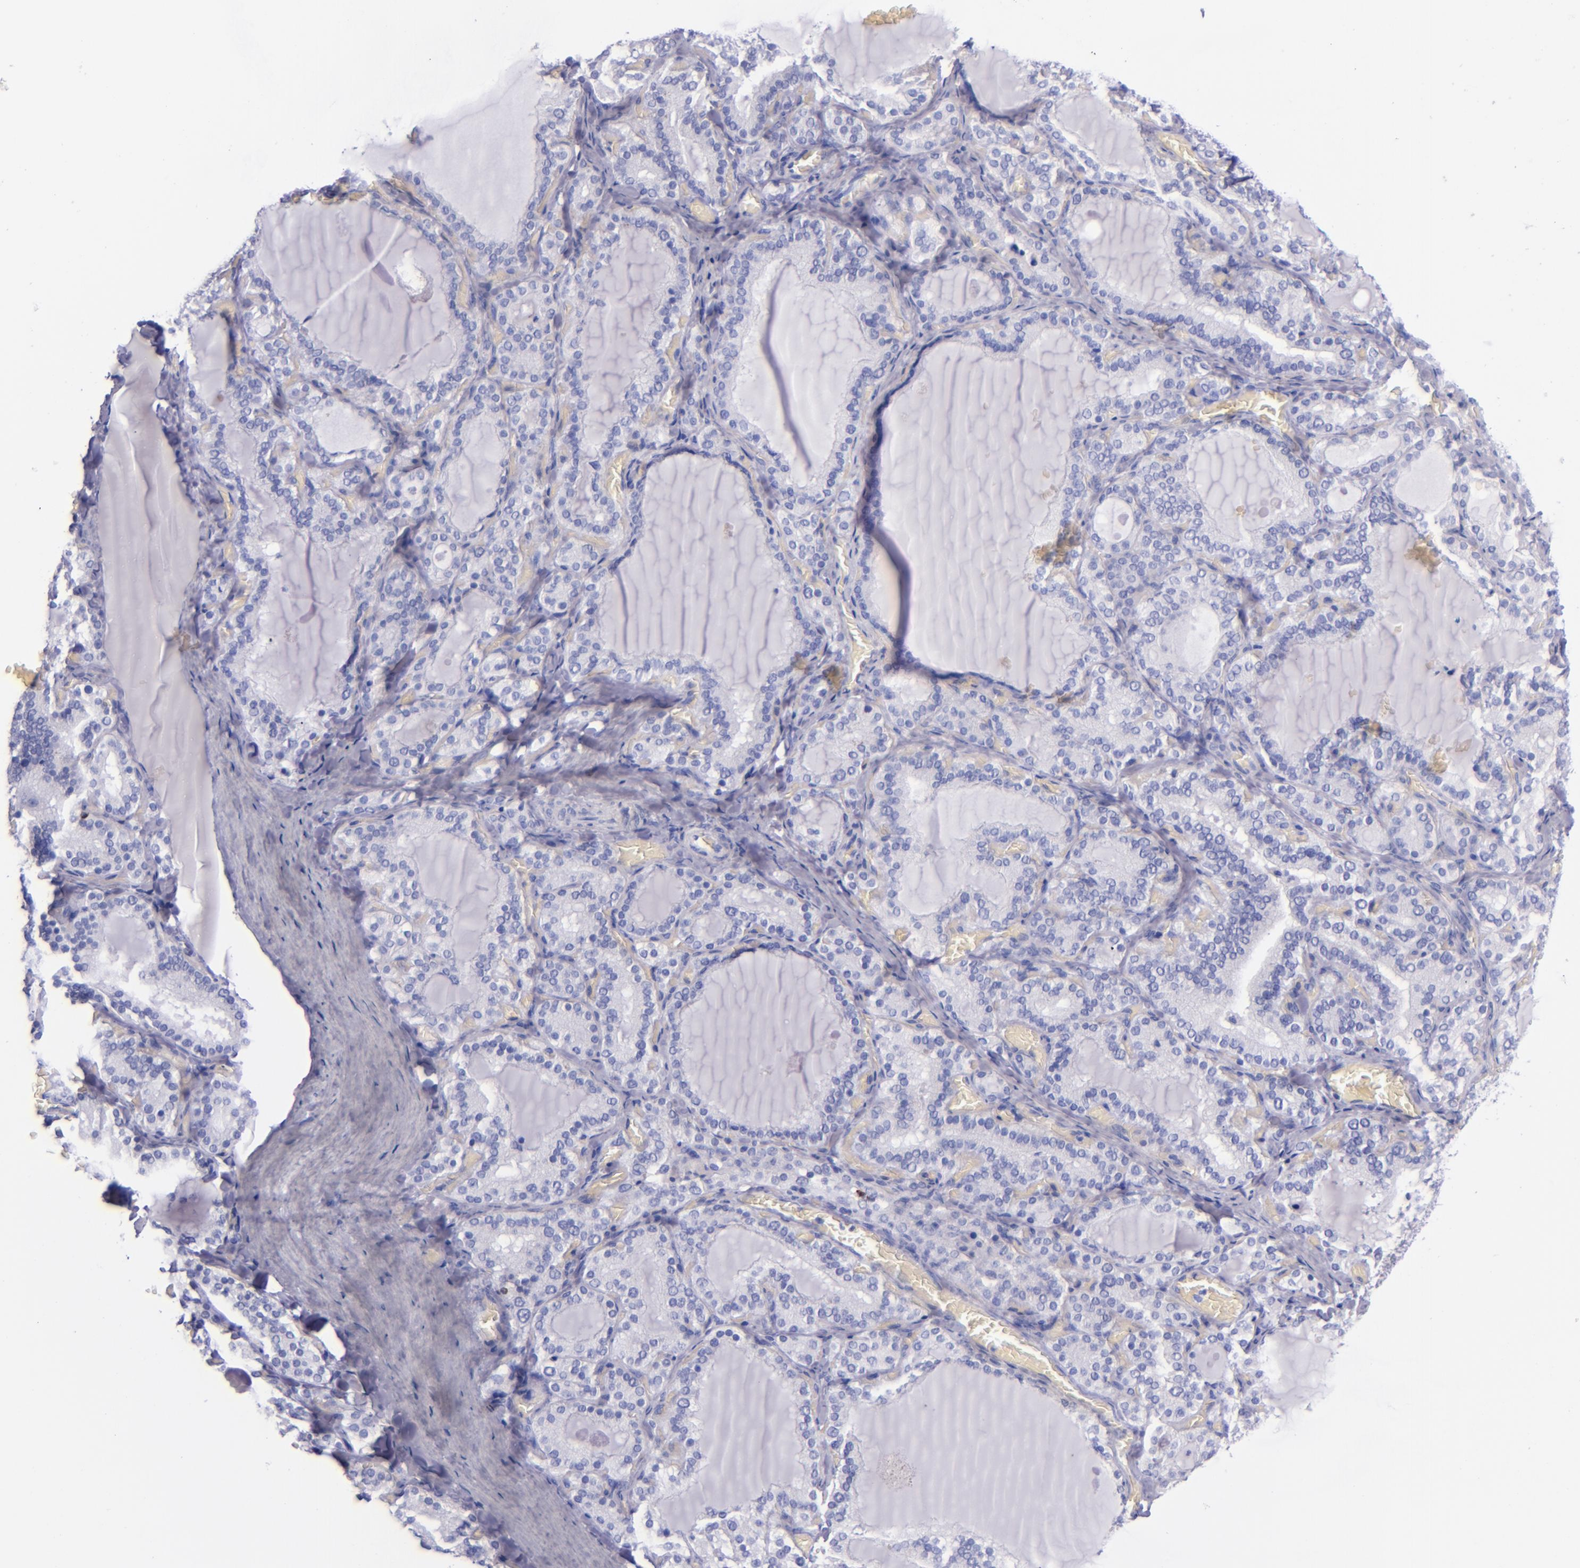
{"staining": {"intensity": "negative", "quantity": "none", "location": "none"}, "tissue": "thyroid gland", "cell_type": "Glandular cells", "image_type": "normal", "snomed": [{"axis": "morphology", "description": "Normal tissue, NOS"}, {"axis": "topography", "description": "Thyroid gland"}], "caption": "Human thyroid gland stained for a protein using immunohistochemistry (IHC) demonstrates no expression in glandular cells.", "gene": "LAG3", "patient": {"sex": "female", "age": 33}}